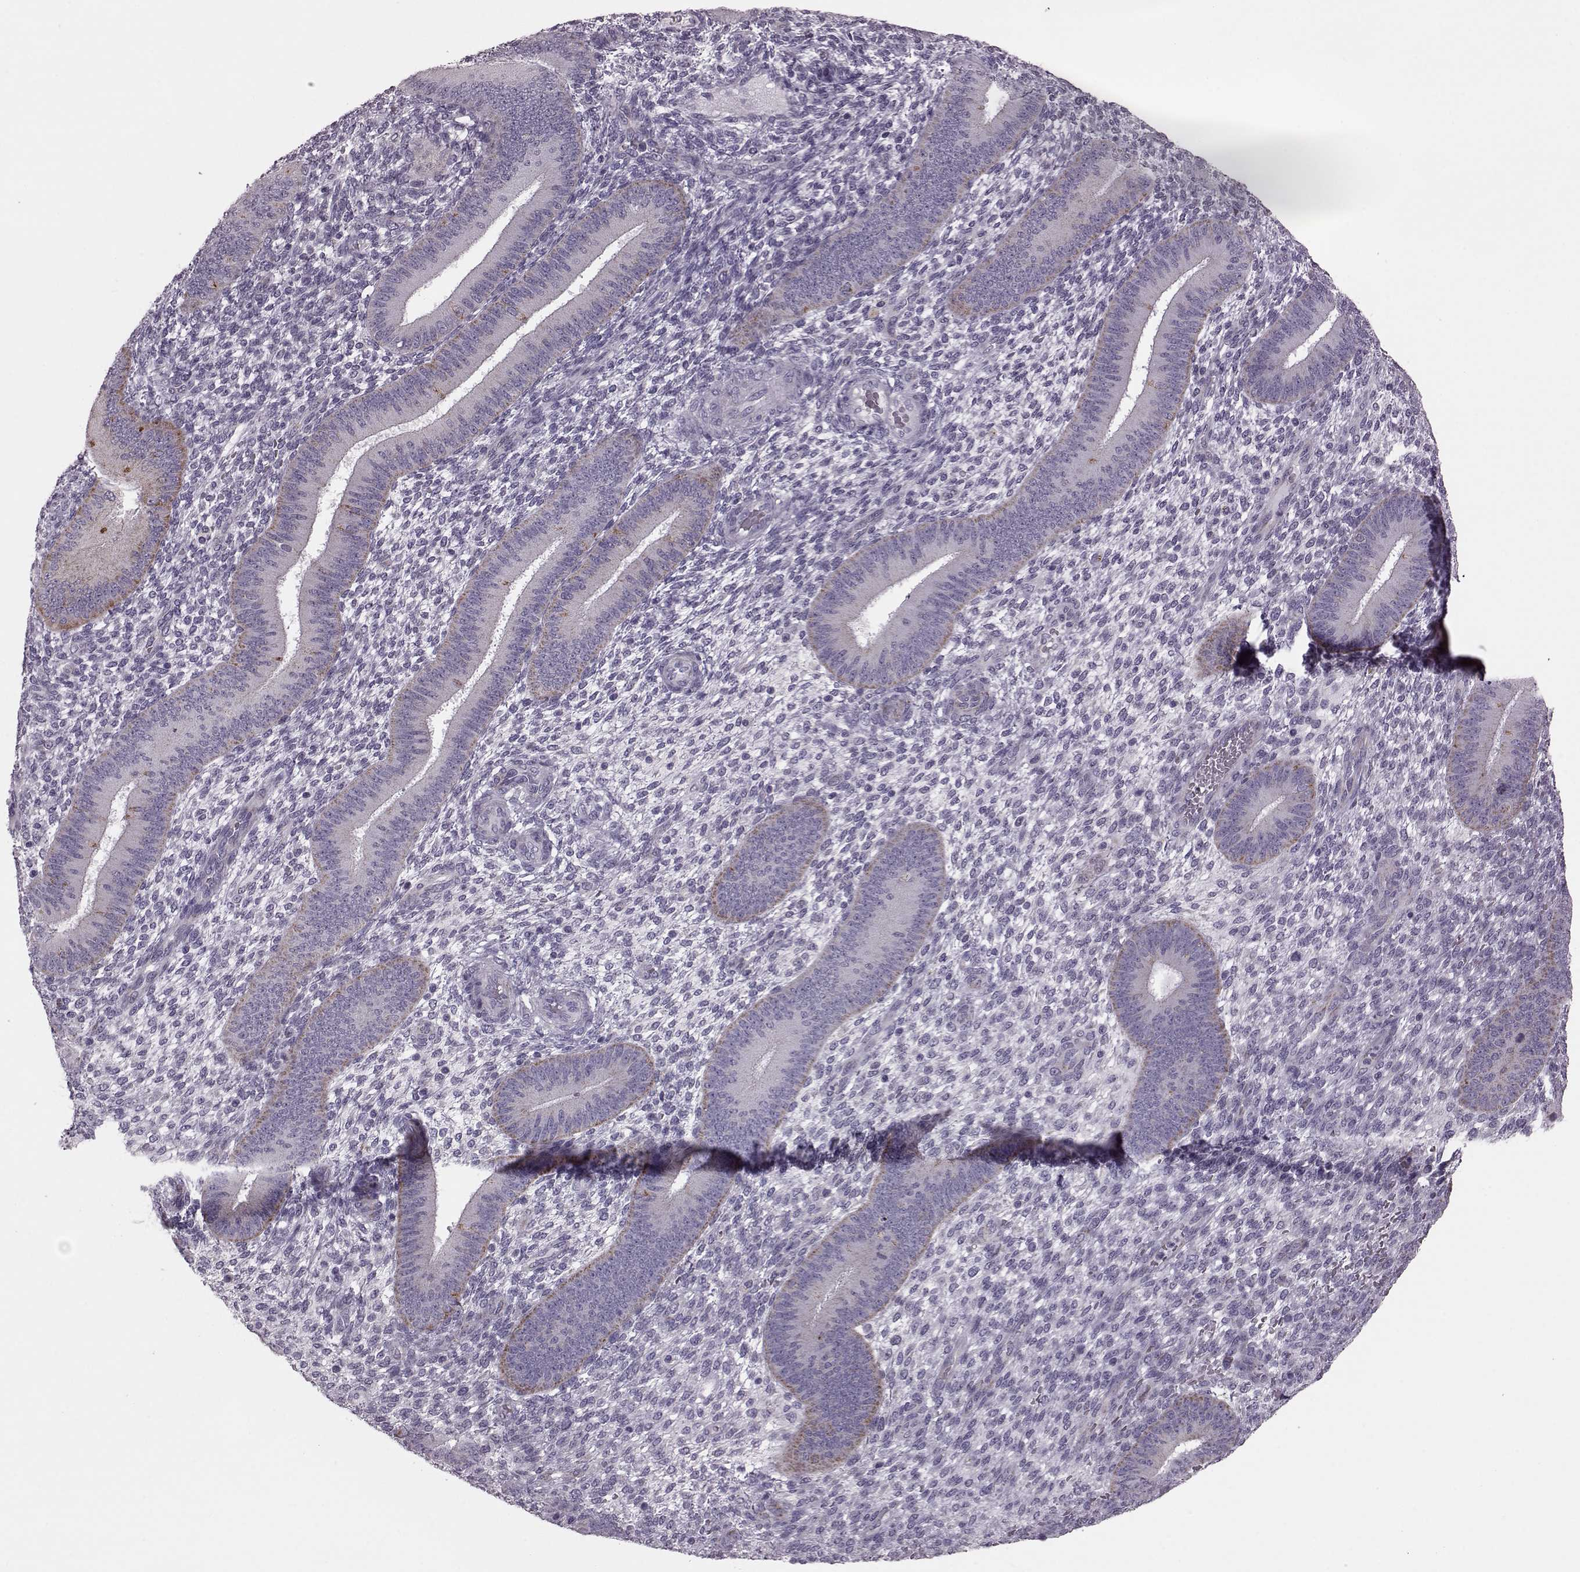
{"staining": {"intensity": "negative", "quantity": "none", "location": "none"}, "tissue": "endometrium", "cell_type": "Cells in endometrial stroma", "image_type": "normal", "snomed": [{"axis": "morphology", "description": "Normal tissue, NOS"}, {"axis": "topography", "description": "Endometrium"}], "caption": "This is a image of IHC staining of normal endometrium, which shows no staining in cells in endometrial stroma.", "gene": "RIMS2", "patient": {"sex": "female", "age": 39}}